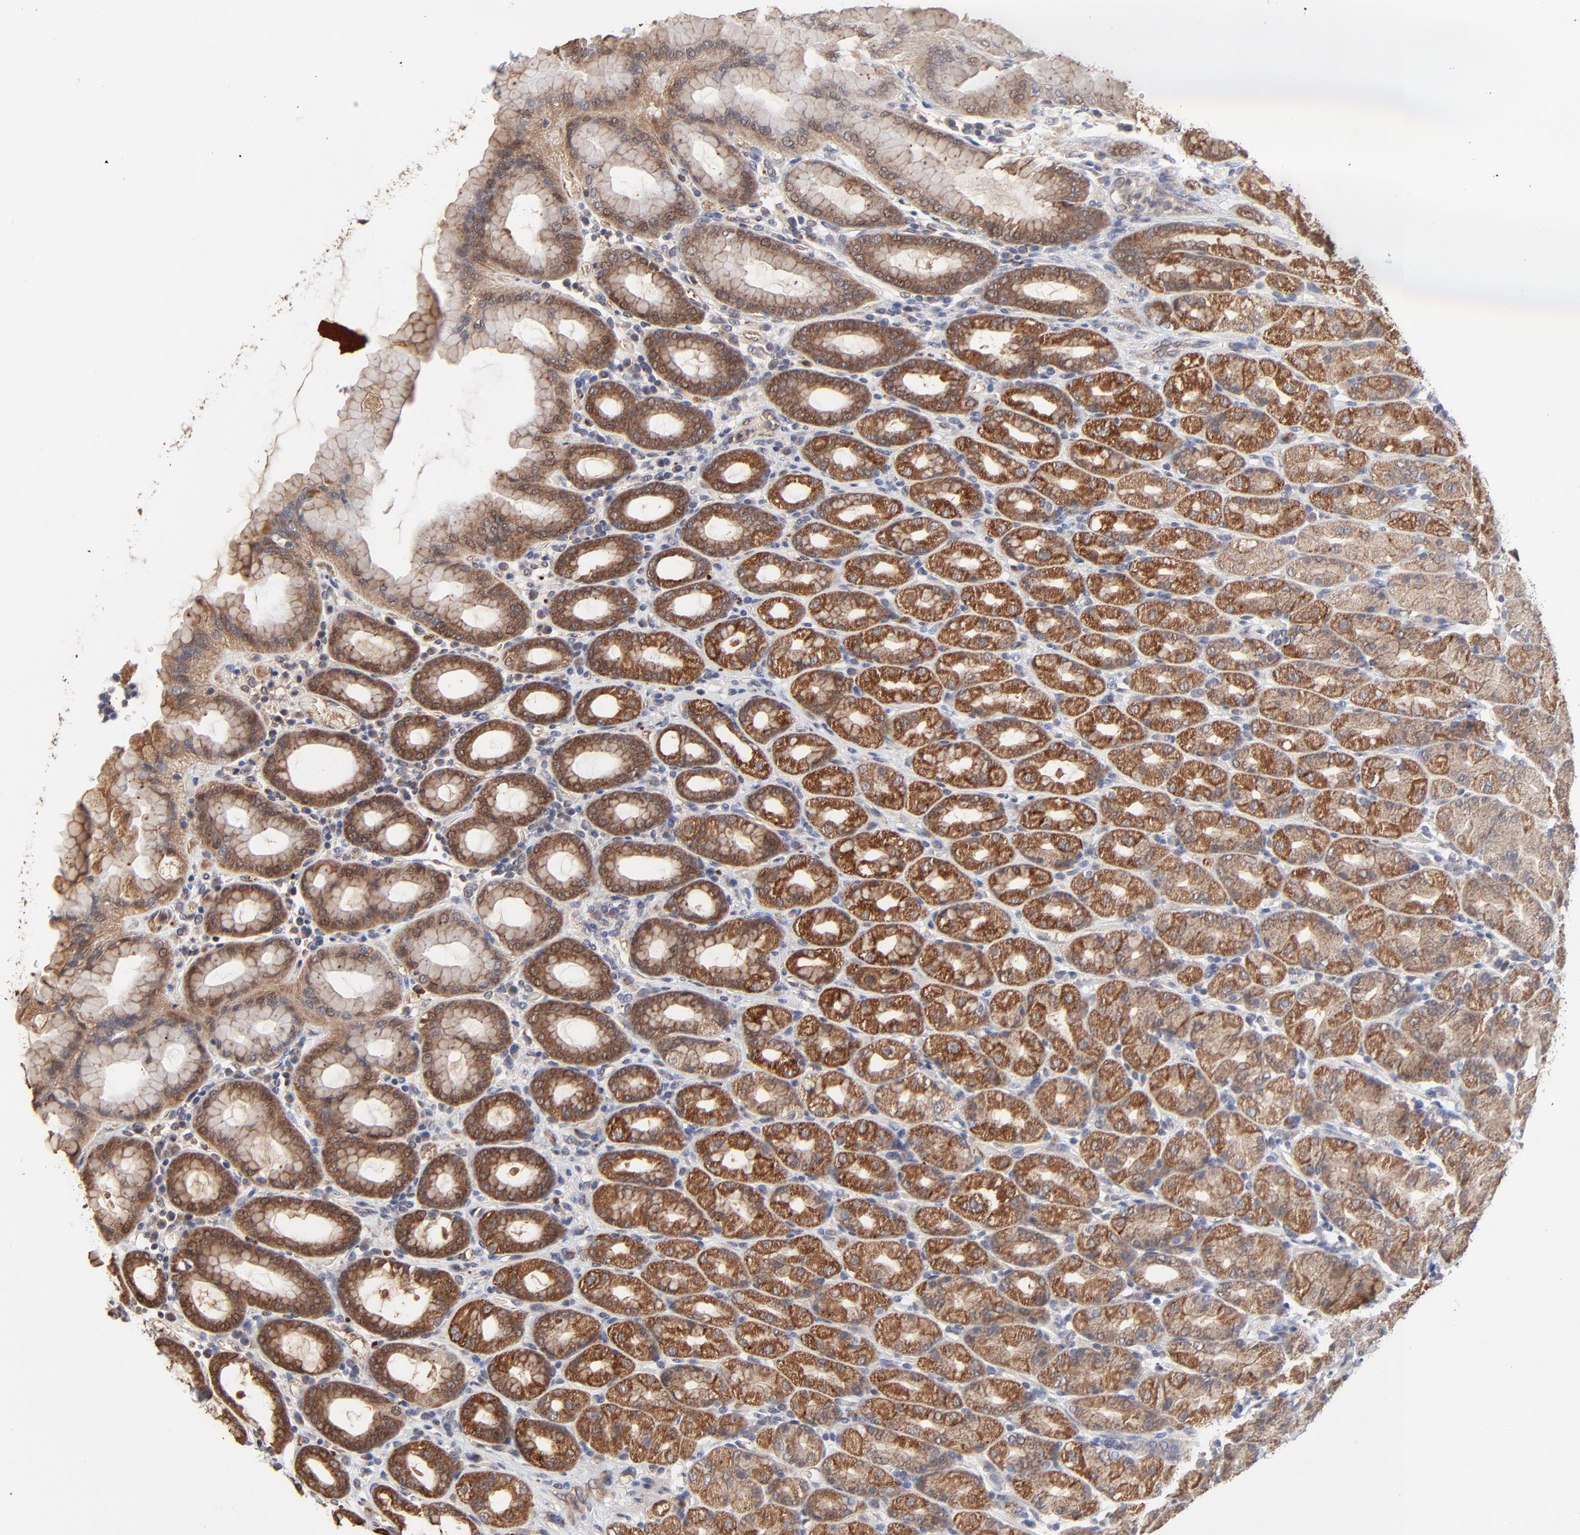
{"staining": {"intensity": "moderate", "quantity": ">75%", "location": "cytoplasmic/membranous"}, "tissue": "stomach", "cell_type": "Glandular cells", "image_type": "normal", "snomed": [{"axis": "morphology", "description": "Normal tissue, NOS"}, {"axis": "topography", "description": "Stomach, upper"}], "caption": "This is an image of immunohistochemistry (IHC) staining of normal stomach, which shows moderate staining in the cytoplasmic/membranous of glandular cells.", "gene": "LGALS3", "patient": {"sex": "male", "age": 68}}